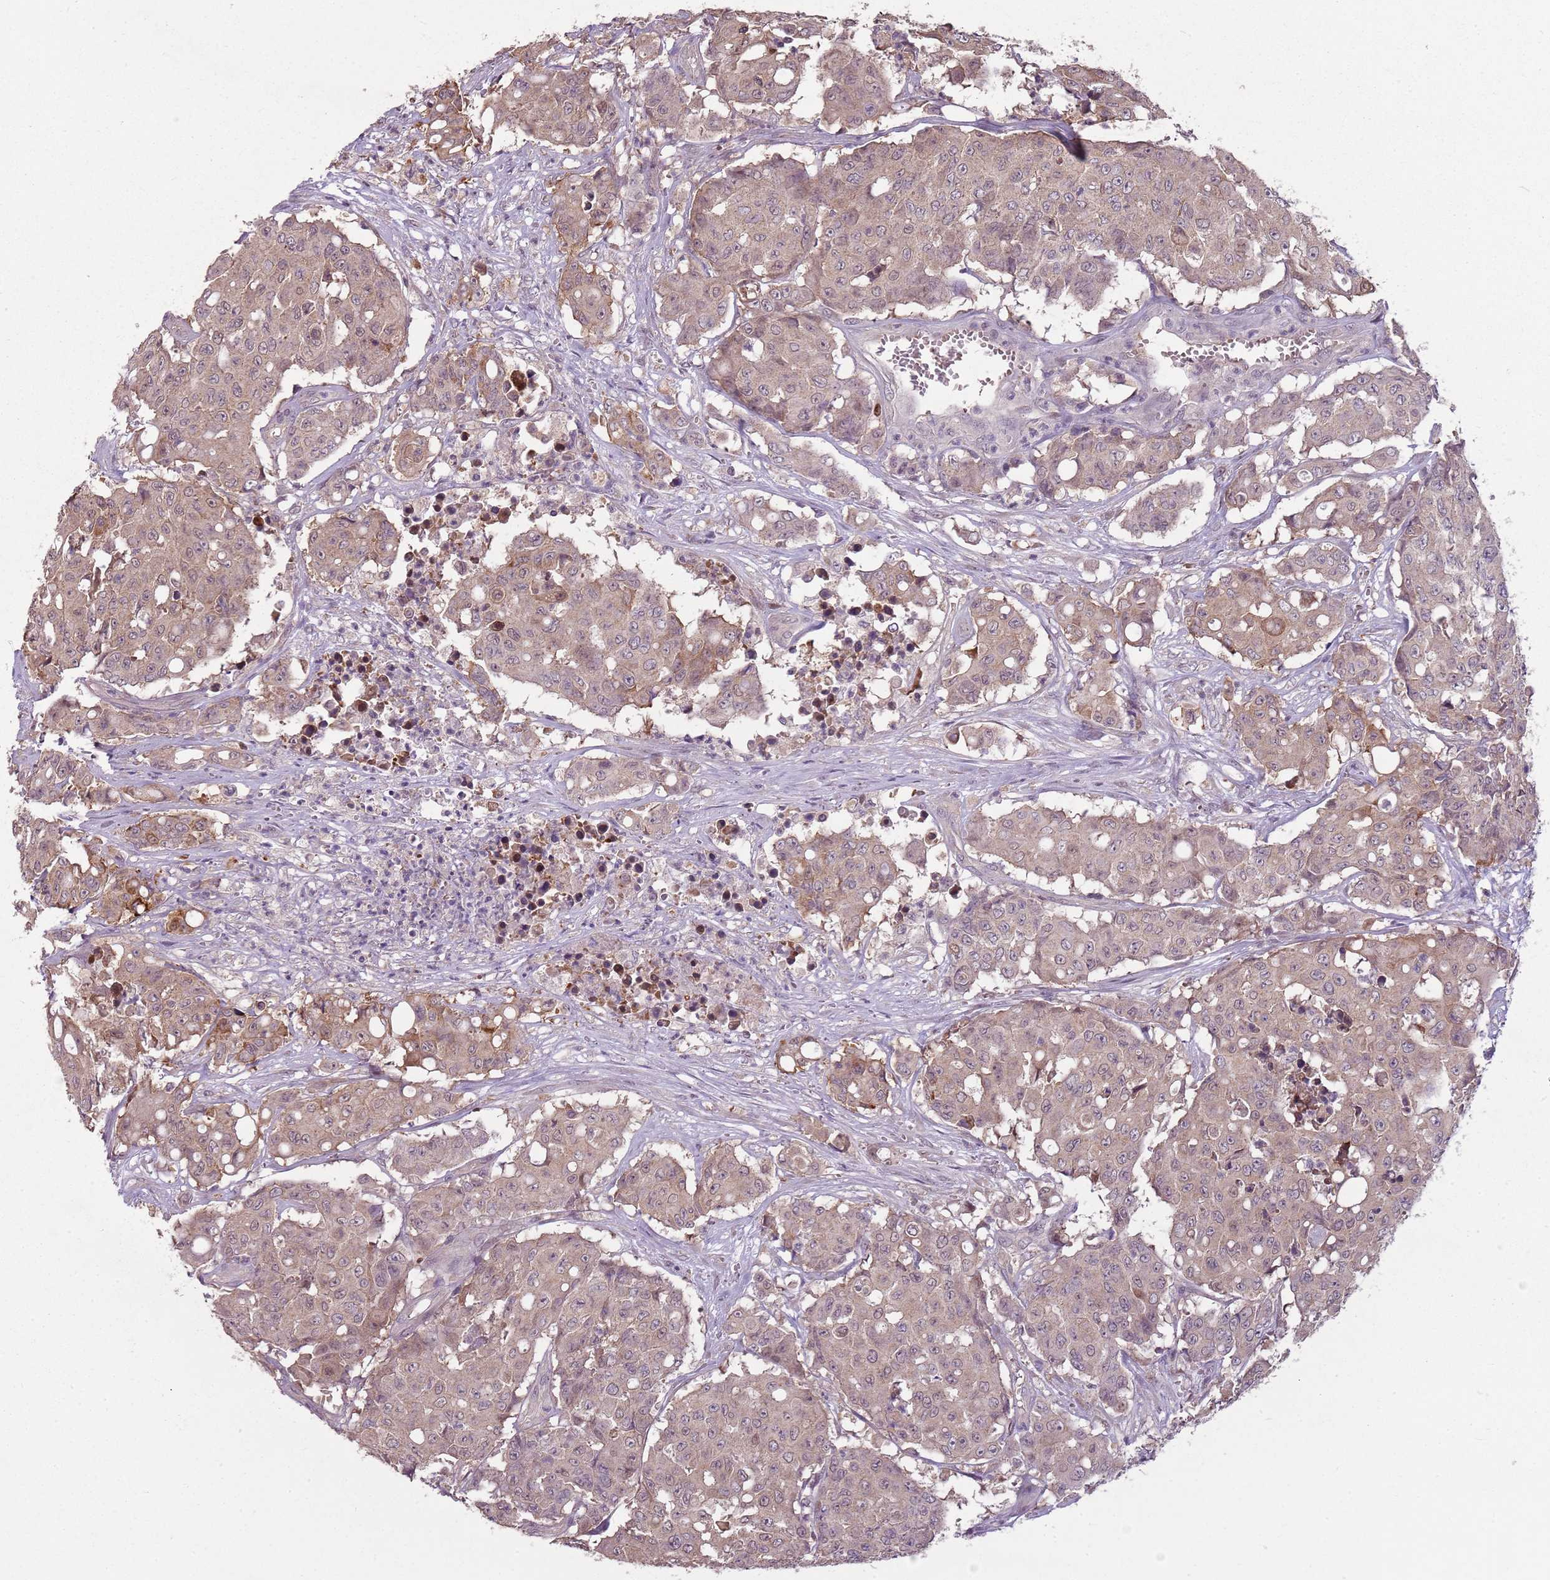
{"staining": {"intensity": "weak", "quantity": "25%-75%", "location": "cytoplasmic/membranous,nuclear"}, "tissue": "colorectal cancer", "cell_type": "Tumor cells", "image_type": "cancer", "snomed": [{"axis": "morphology", "description": "Adenocarcinoma, NOS"}, {"axis": "topography", "description": "Colon"}], "caption": "The histopathology image shows a brown stain indicating the presence of a protein in the cytoplasmic/membranous and nuclear of tumor cells in colorectal cancer. The staining was performed using DAB (3,3'-diaminobenzidine), with brown indicating positive protein expression. Nuclei are stained blue with hematoxylin.", "gene": "TEKT4", "patient": {"sex": "male", "age": 51}}